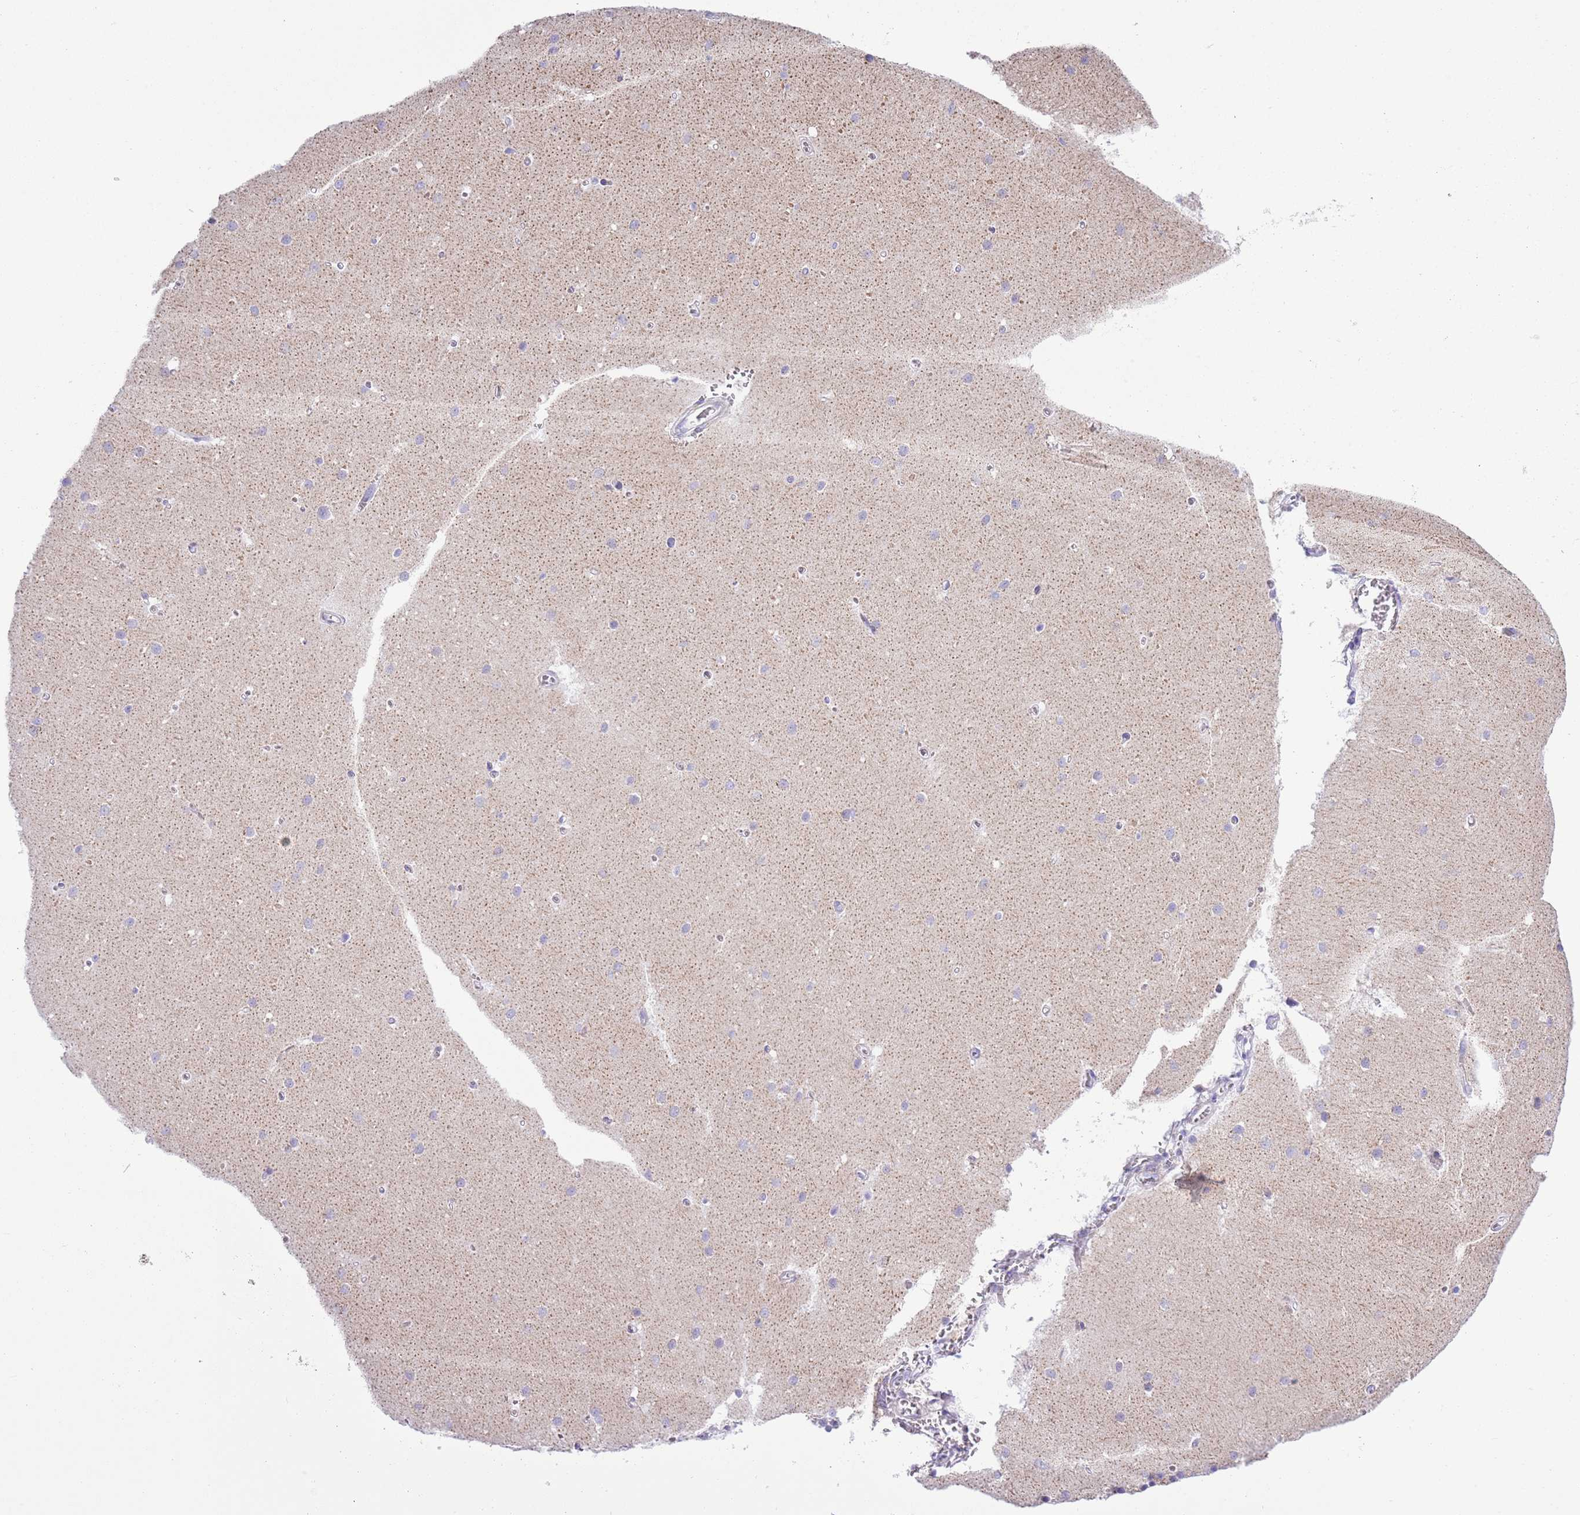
{"staining": {"intensity": "moderate", "quantity": "<25%", "location": "cytoplasmic/membranous"}, "tissue": "cerebellum", "cell_type": "Cells in granular layer", "image_type": "normal", "snomed": [{"axis": "morphology", "description": "Normal tissue, NOS"}, {"axis": "topography", "description": "Cerebellum"}], "caption": "Immunohistochemical staining of benign cerebellum shows moderate cytoplasmic/membranous protein expression in about <25% of cells in granular layer. (DAB (3,3'-diaminobenzidine) = brown stain, brightfield microscopy at high magnification).", "gene": "MOCOS", "patient": {"sex": "male", "age": 54}}